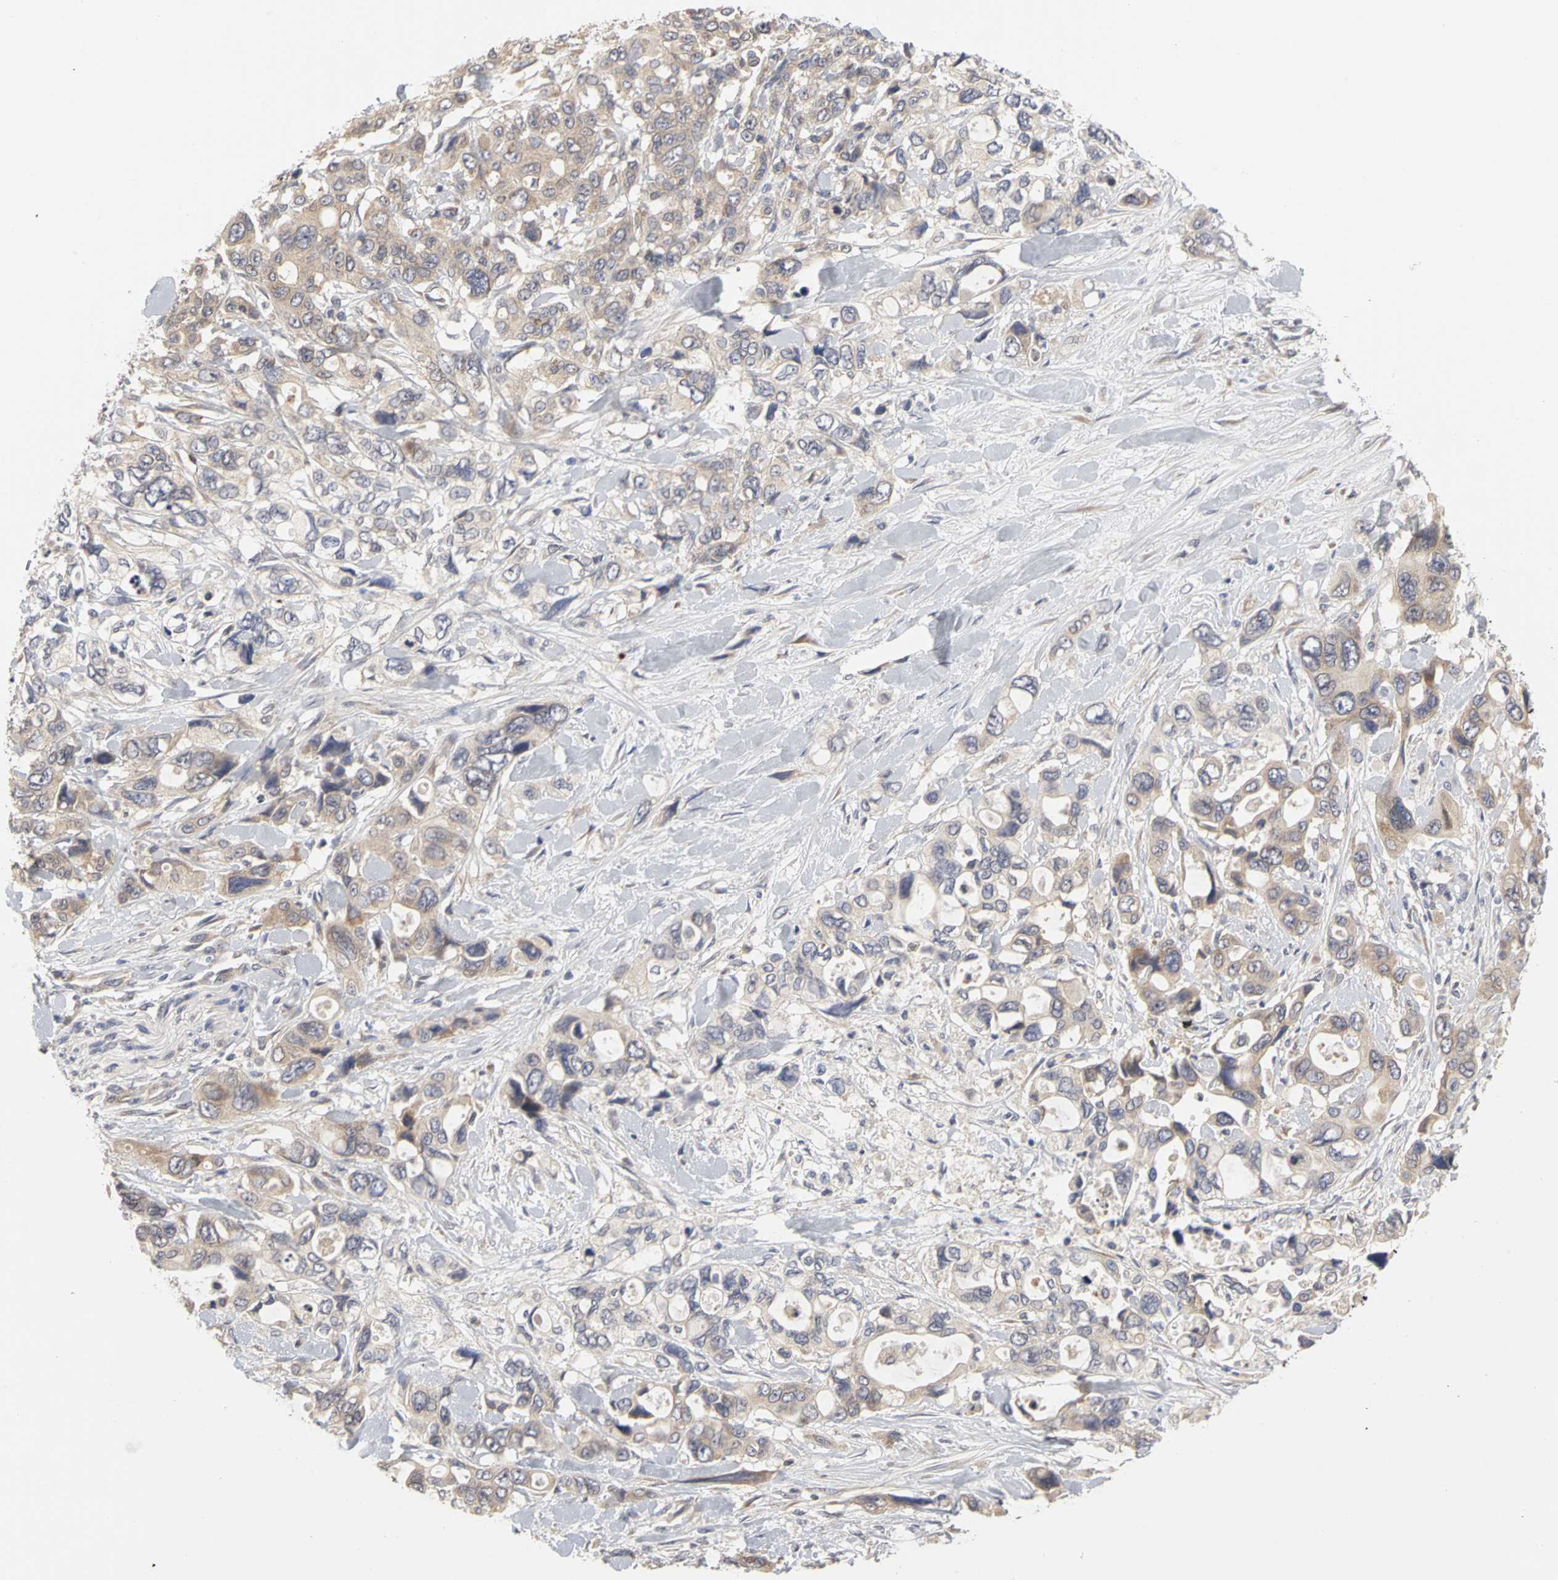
{"staining": {"intensity": "weak", "quantity": ">75%", "location": "cytoplasmic/membranous"}, "tissue": "pancreatic cancer", "cell_type": "Tumor cells", "image_type": "cancer", "snomed": [{"axis": "morphology", "description": "Adenocarcinoma, NOS"}, {"axis": "topography", "description": "Pancreas"}], "caption": "DAB immunohistochemical staining of human pancreatic cancer reveals weak cytoplasmic/membranous protein staining in about >75% of tumor cells.", "gene": "IRAK1", "patient": {"sex": "male", "age": 46}}